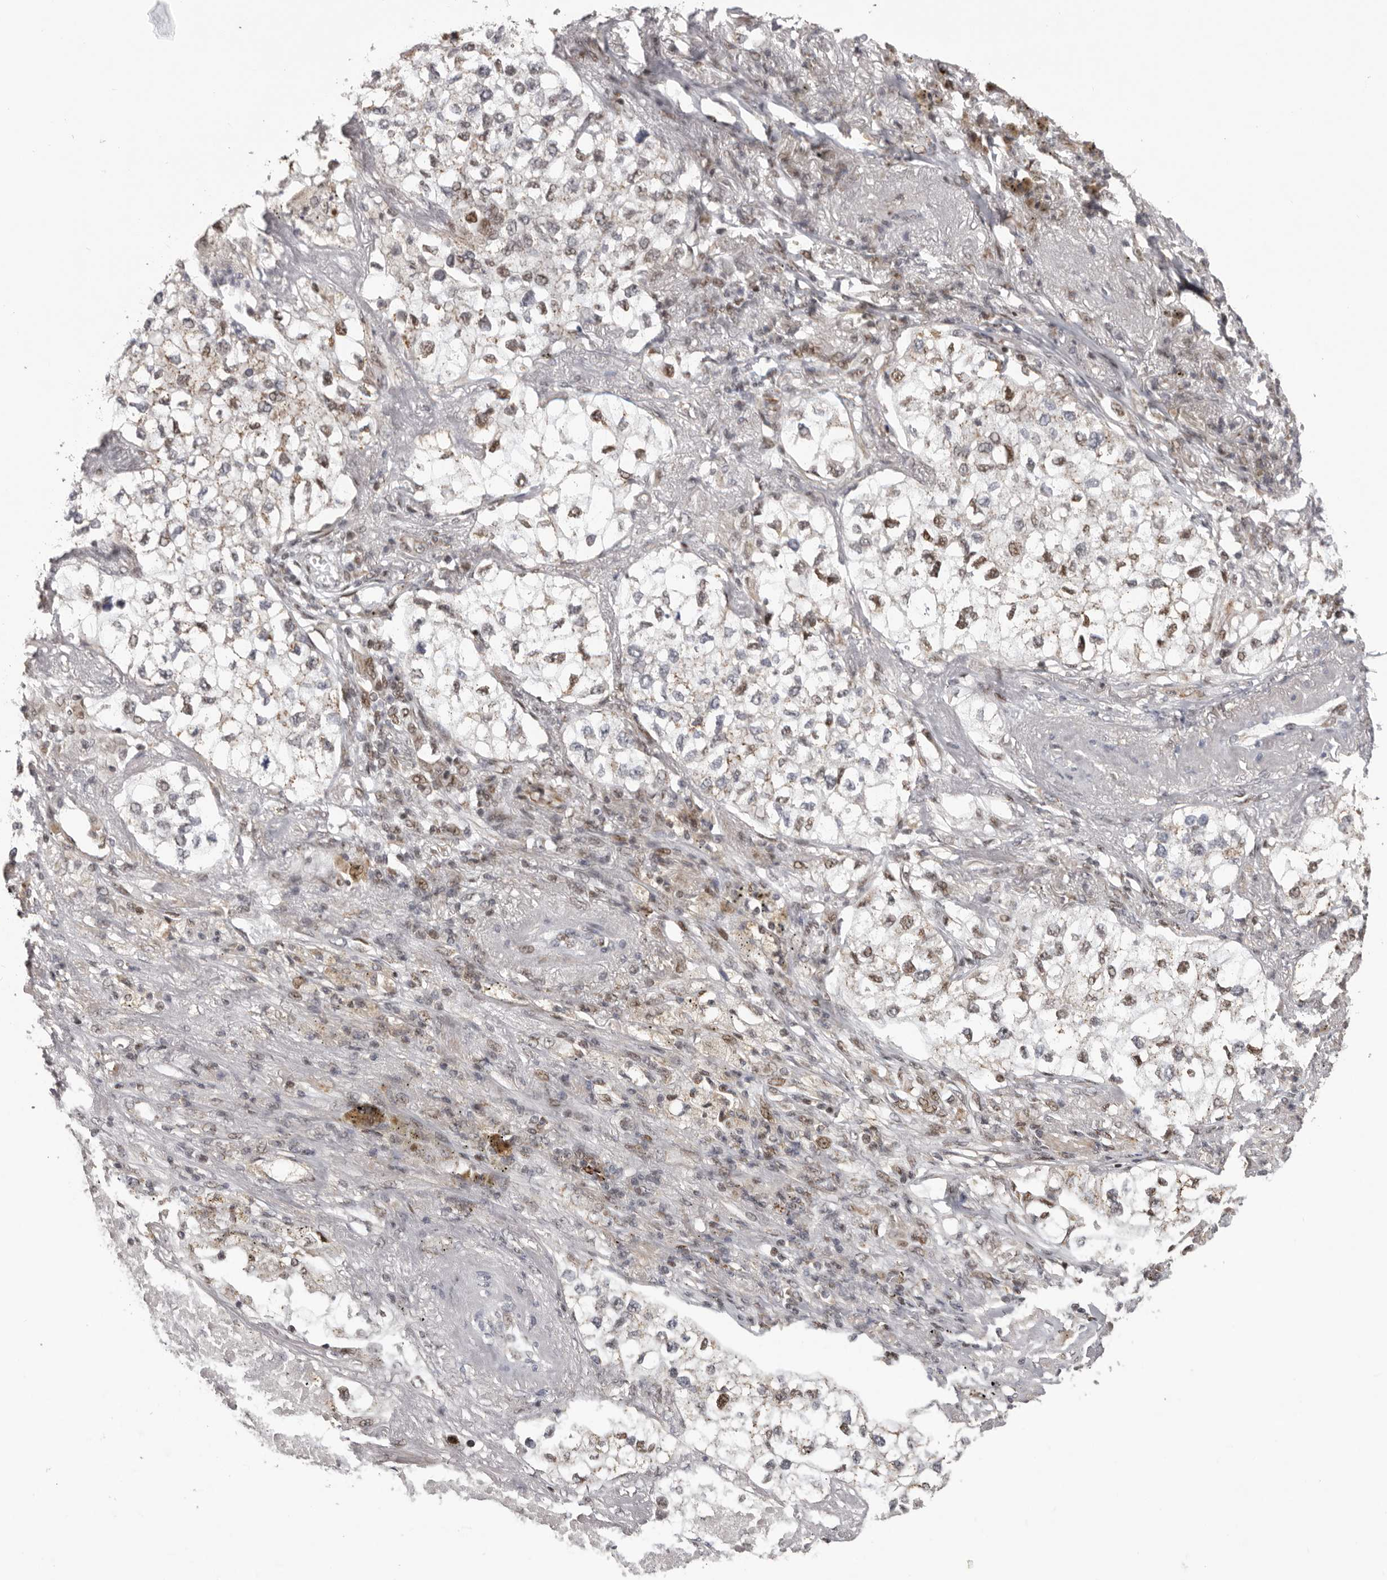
{"staining": {"intensity": "weak", "quantity": ">75%", "location": "cytoplasmic/membranous,nuclear"}, "tissue": "lung cancer", "cell_type": "Tumor cells", "image_type": "cancer", "snomed": [{"axis": "morphology", "description": "Adenocarcinoma, NOS"}, {"axis": "topography", "description": "Lung"}], "caption": "High-power microscopy captured an IHC image of adenocarcinoma (lung), revealing weak cytoplasmic/membranous and nuclear expression in about >75% of tumor cells.", "gene": "C17orf99", "patient": {"sex": "male", "age": 63}}